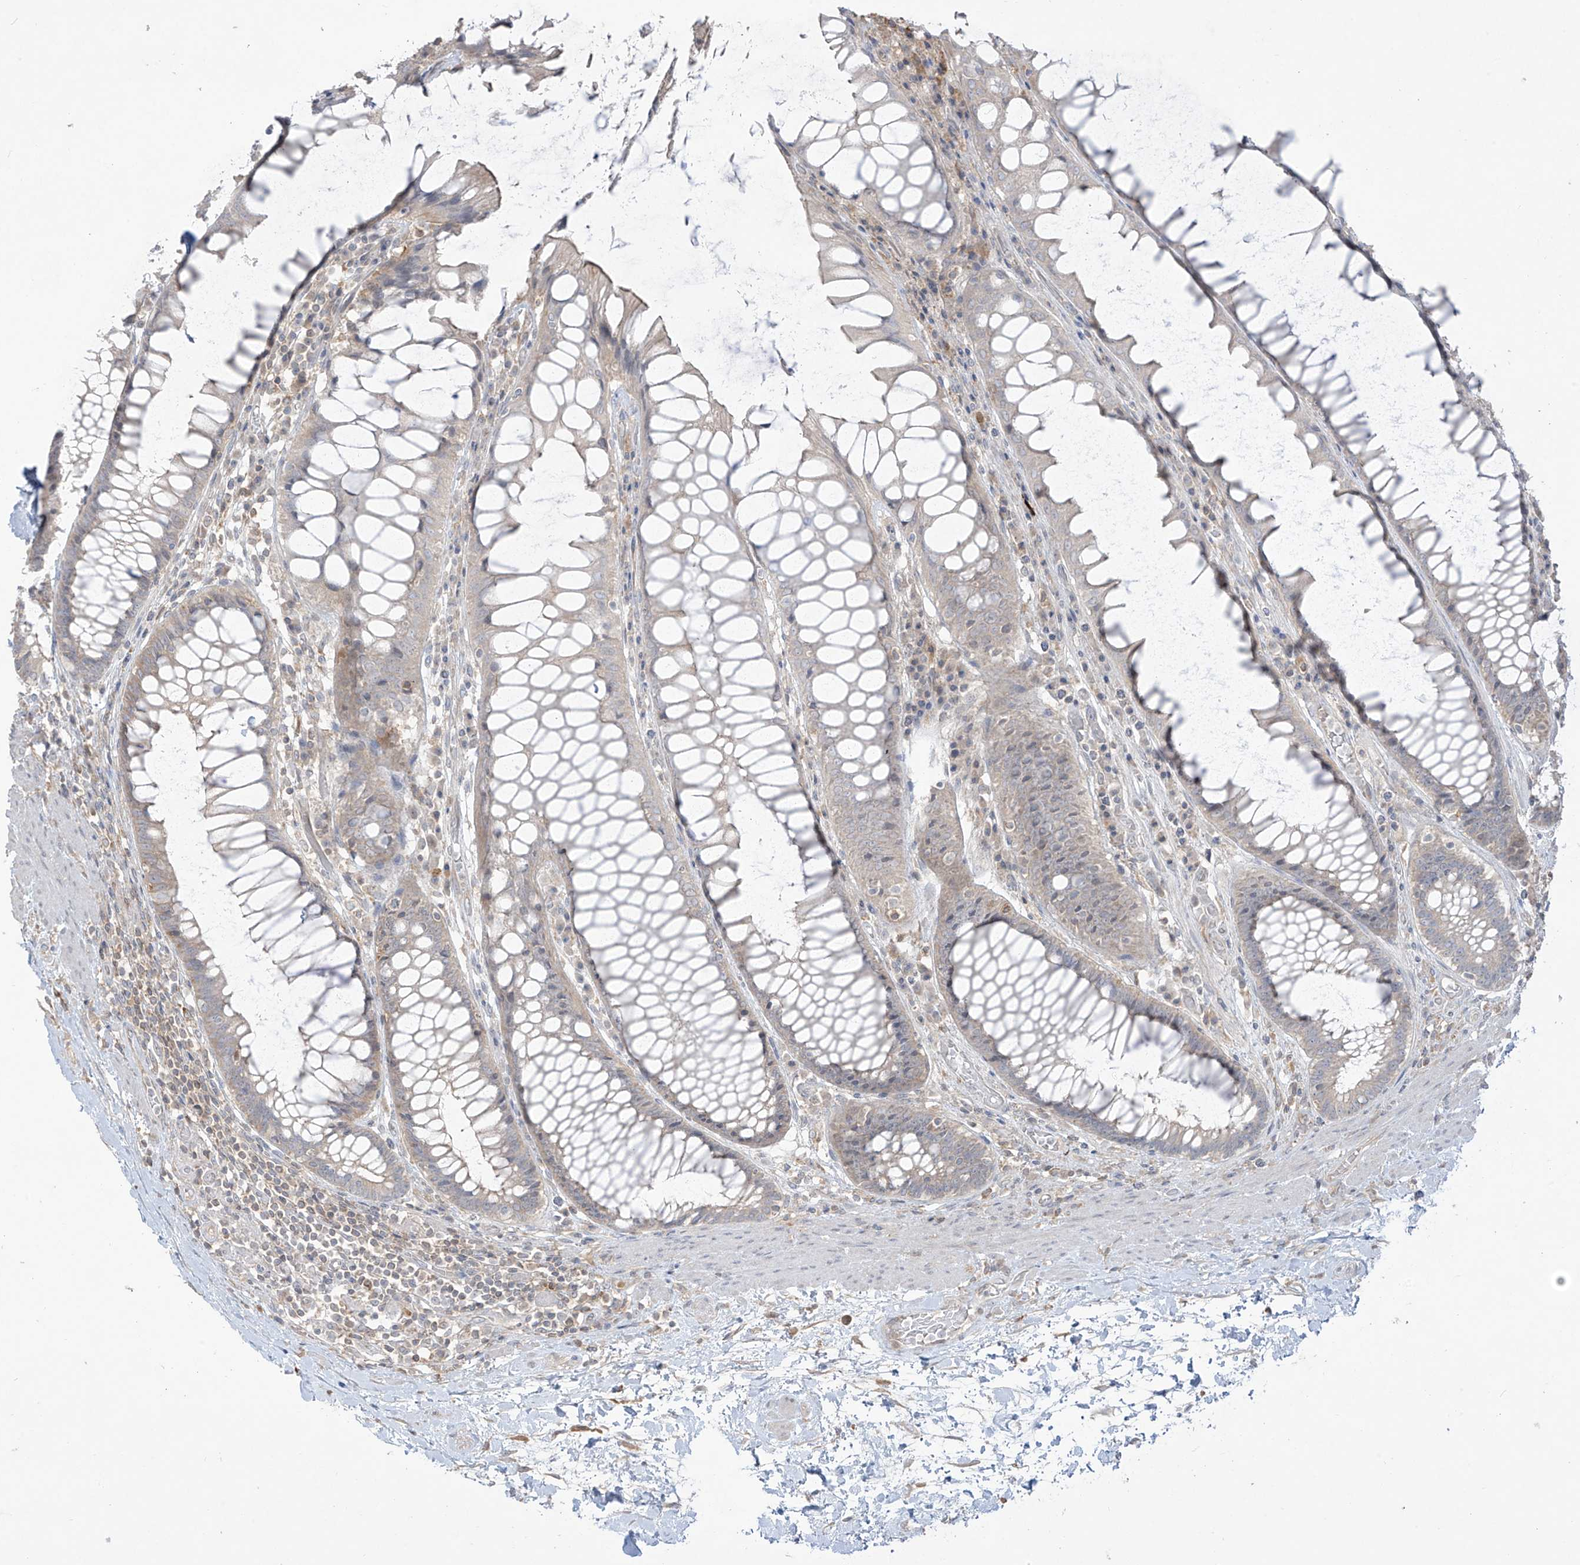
{"staining": {"intensity": "weak", "quantity": "<25%", "location": "cytoplasmic/membranous"}, "tissue": "rectum", "cell_type": "Glandular cells", "image_type": "normal", "snomed": [{"axis": "morphology", "description": "Normal tissue, NOS"}, {"axis": "topography", "description": "Rectum"}], "caption": "High magnification brightfield microscopy of unremarkable rectum stained with DAB (brown) and counterstained with hematoxylin (blue): glandular cells show no significant staining. The staining is performed using DAB brown chromogen with nuclei counter-stained in using hematoxylin.", "gene": "ANGEL2", "patient": {"sex": "male", "age": 64}}